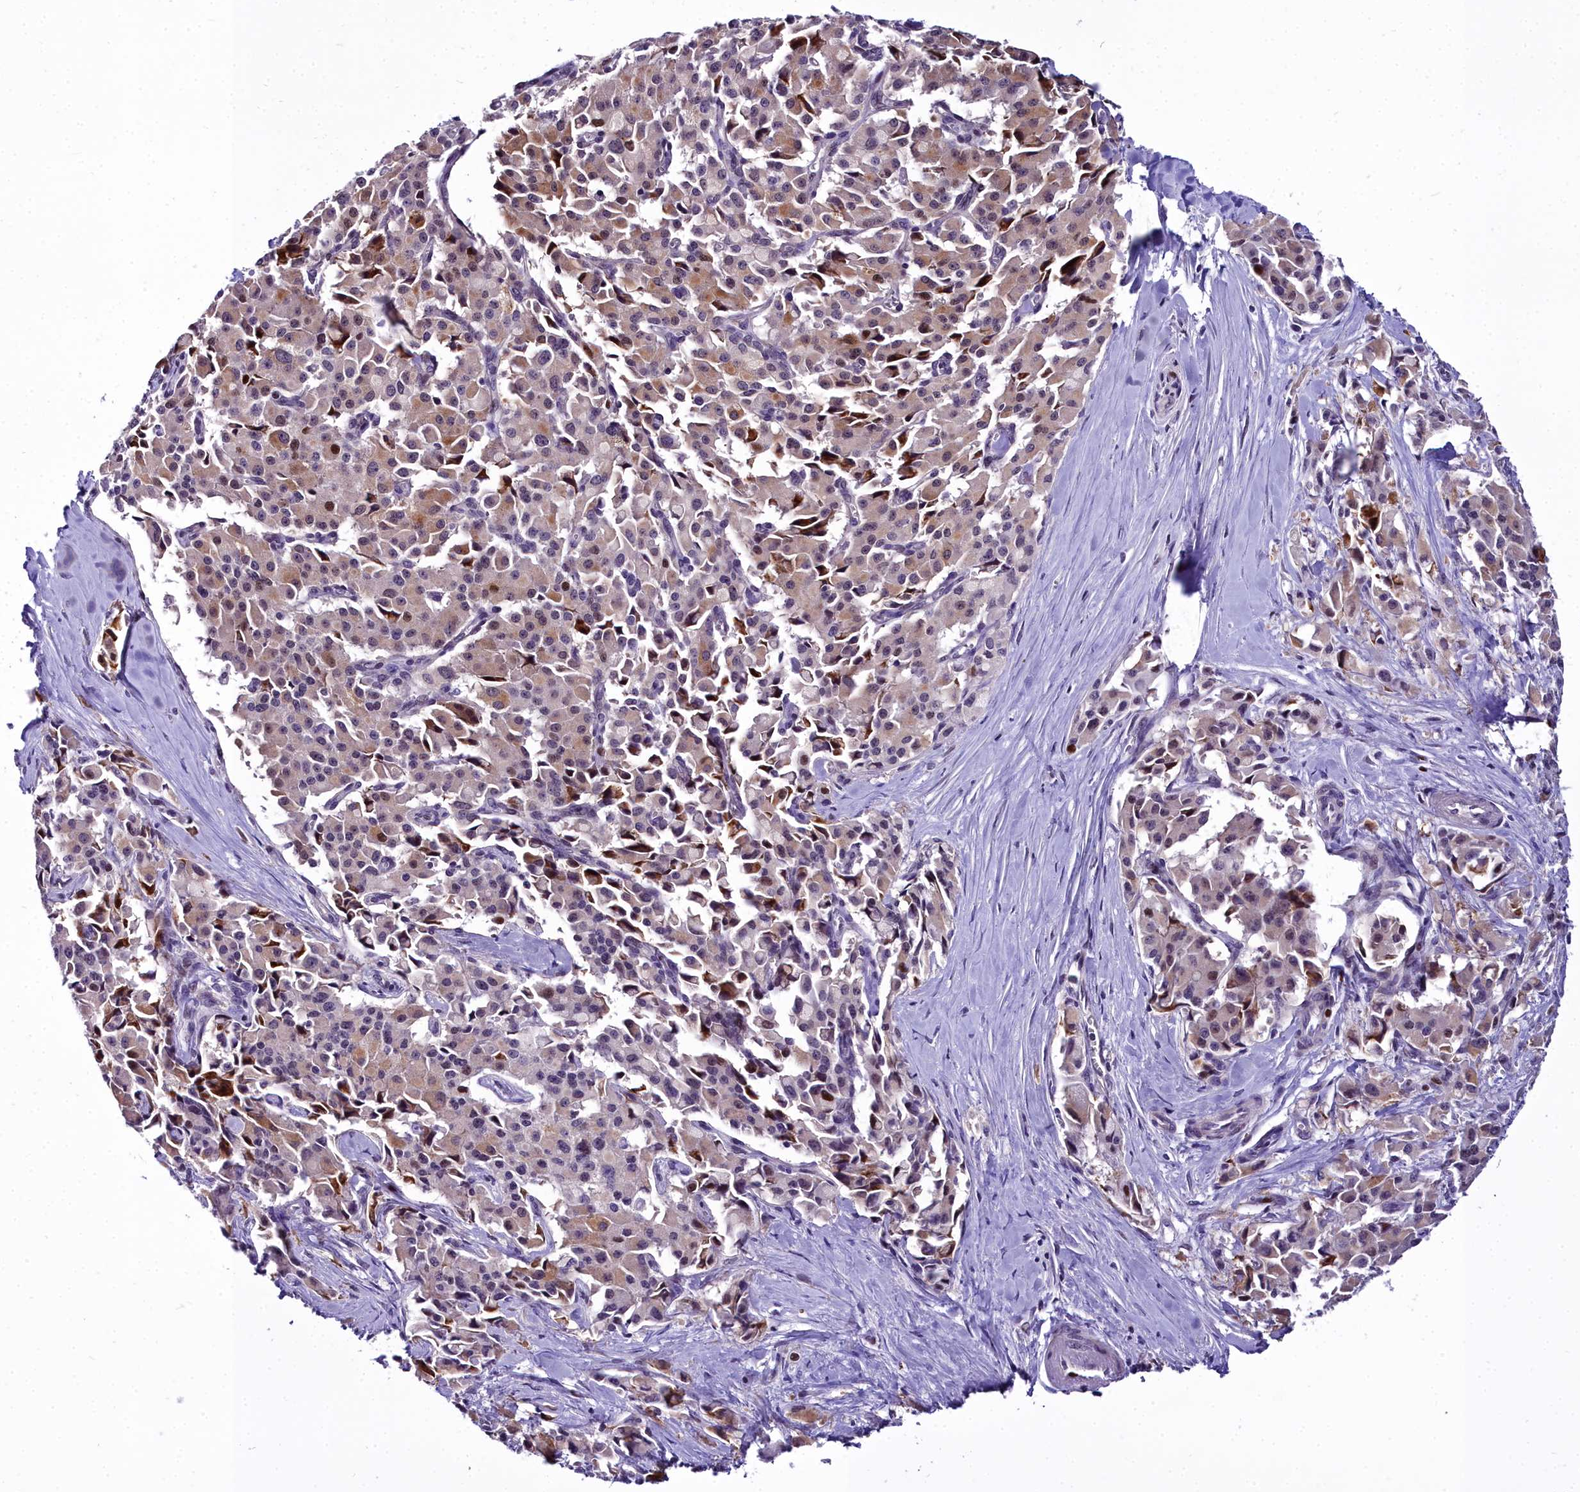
{"staining": {"intensity": "moderate", "quantity": "25%-75%", "location": "cytoplasmic/membranous,nuclear"}, "tissue": "pancreatic cancer", "cell_type": "Tumor cells", "image_type": "cancer", "snomed": [{"axis": "morphology", "description": "Adenocarcinoma, NOS"}, {"axis": "topography", "description": "Pancreas"}], "caption": "Protein staining of pancreatic cancer (adenocarcinoma) tissue shows moderate cytoplasmic/membranous and nuclear positivity in about 25%-75% of tumor cells.", "gene": "TRIML2", "patient": {"sex": "male", "age": 65}}